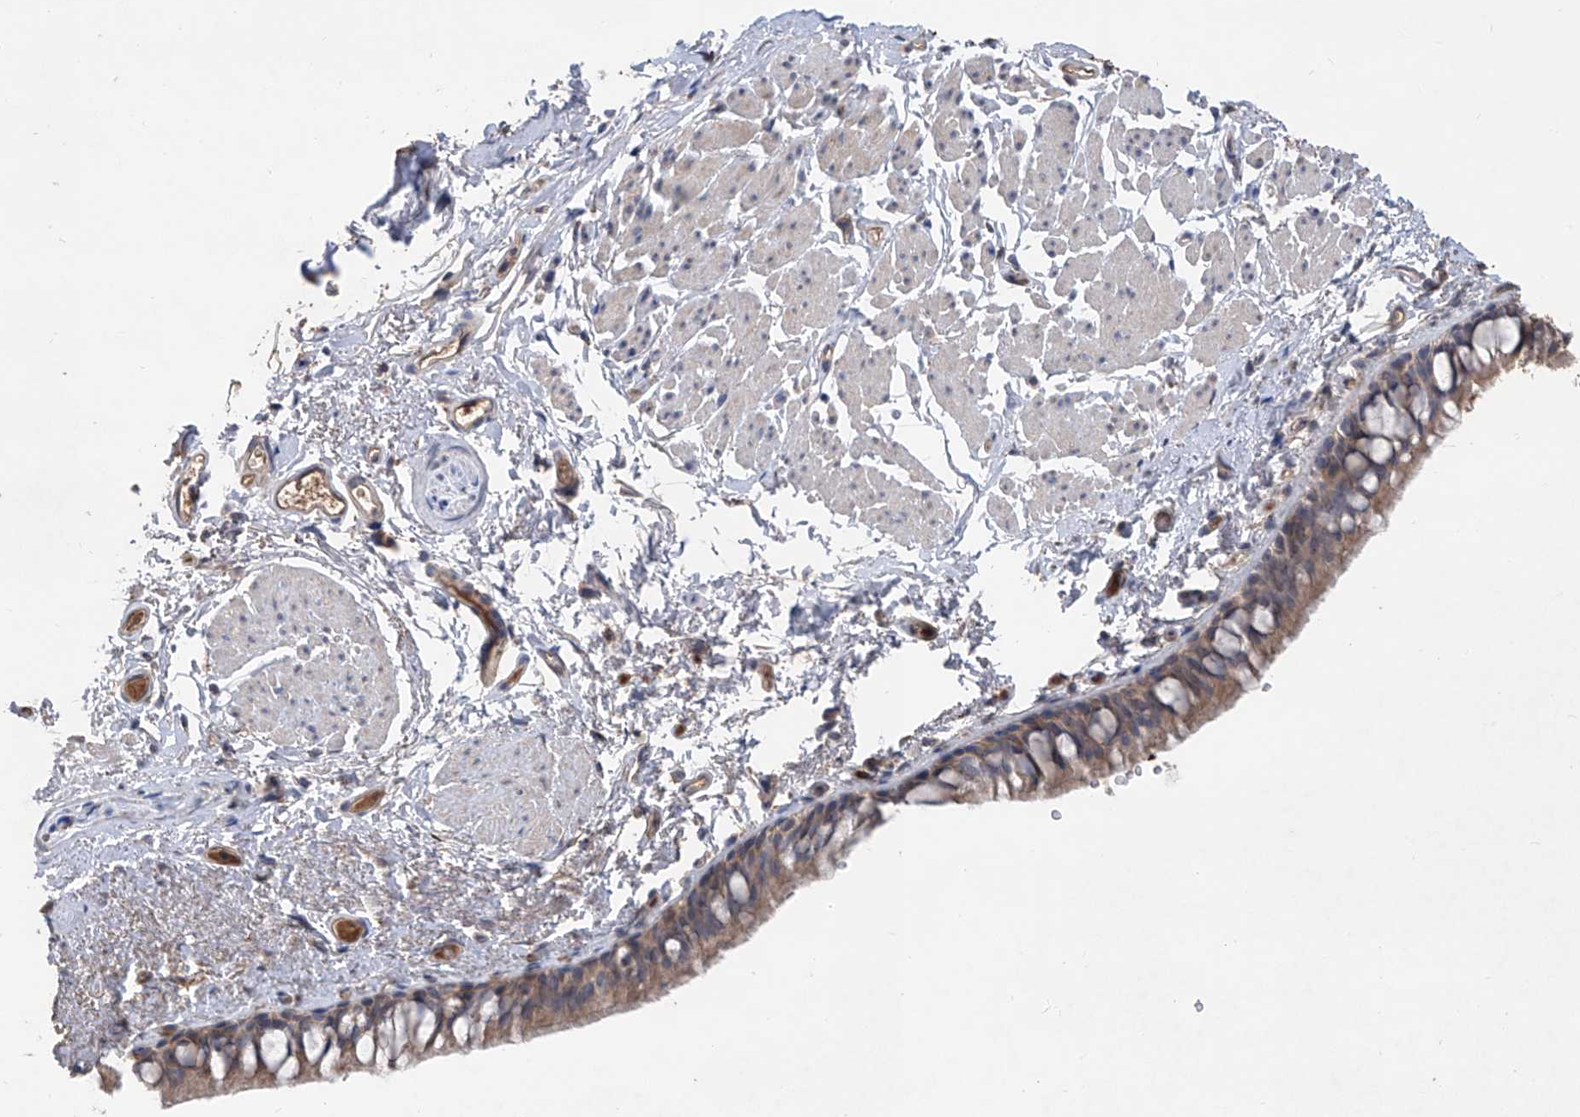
{"staining": {"intensity": "moderate", "quantity": ">75%", "location": "cytoplasmic/membranous"}, "tissue": "bronchus", "cell_type": "Respiratory epithelial cells", "image_type": "normal", "snomed": [{"axis": "morphology", "description": "Normal tissue, NOS"}, {"axis": "topography", "description": "Cartilage tissue"}, {"axis": "topography", "description": "Bronchus"}], "caption": "IHC (DAB (3,3'-diaminobenzidine)) staining of normal human bronchus demonstrates moderate cytoplasmic/membranous protein positivity in about >75% of respiratory epithelial cells.", "gene": "EDN1", "patient": {"sex": "female", "age": 73}}